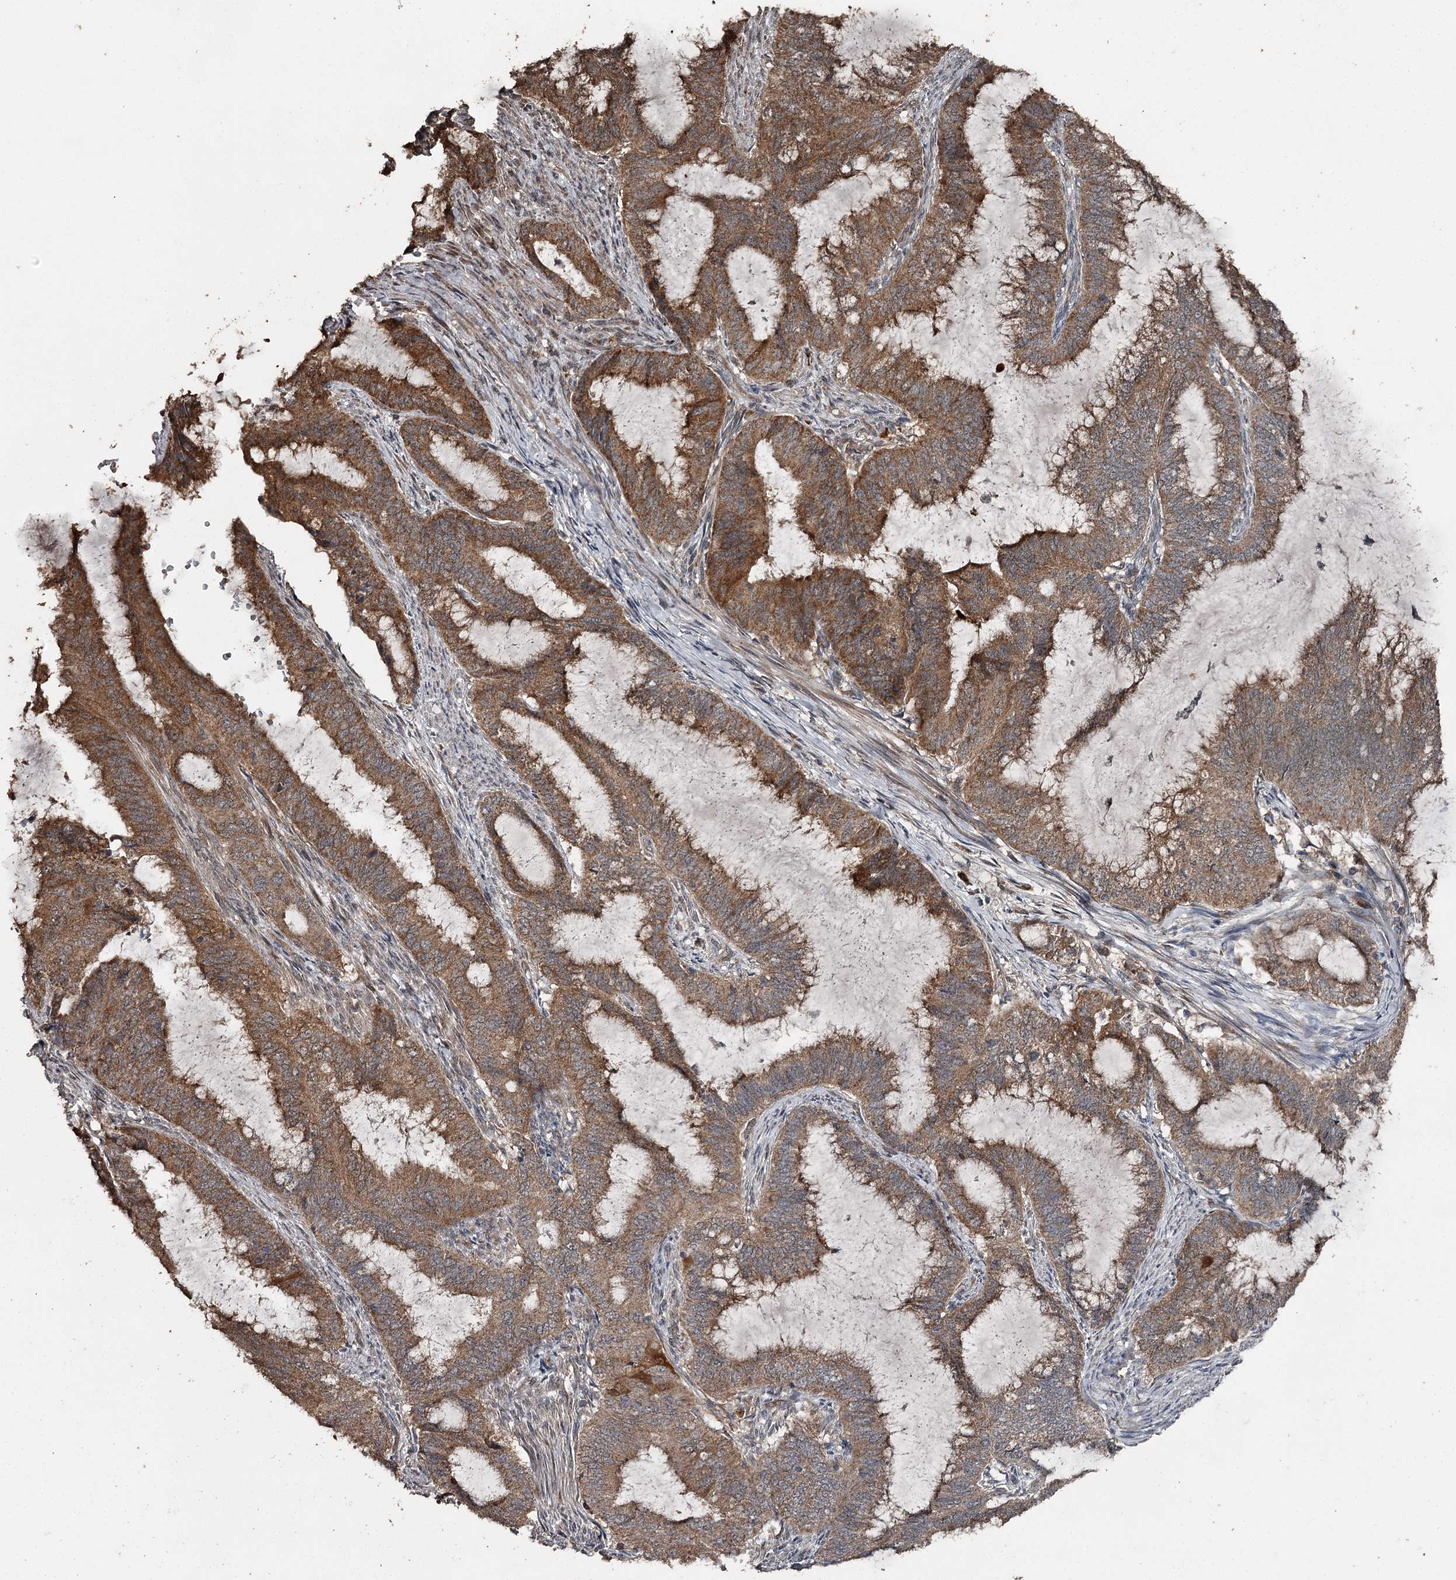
{"staining": {"intensity": "strong", "quantity": ">75%", "location": "cytoplasmic/membranous"}, "tissue": "endometrial cancer", "cell_type": "Tumor cells", "image_type": "cancer", "snomed": [{"axis": "morphology", "description": "Adenocarcinoma, NOS"}, {"axis": "topography", "description": "Endometrium"}], "caption": "Protein expression analysis of human endometrial adenocarcinoma reveals strong cytoplasmic/membranous staining in approximately >75% of tumor cells.", "gene": "WIPI1", "patient": {"sex": "female", "age": 51}}